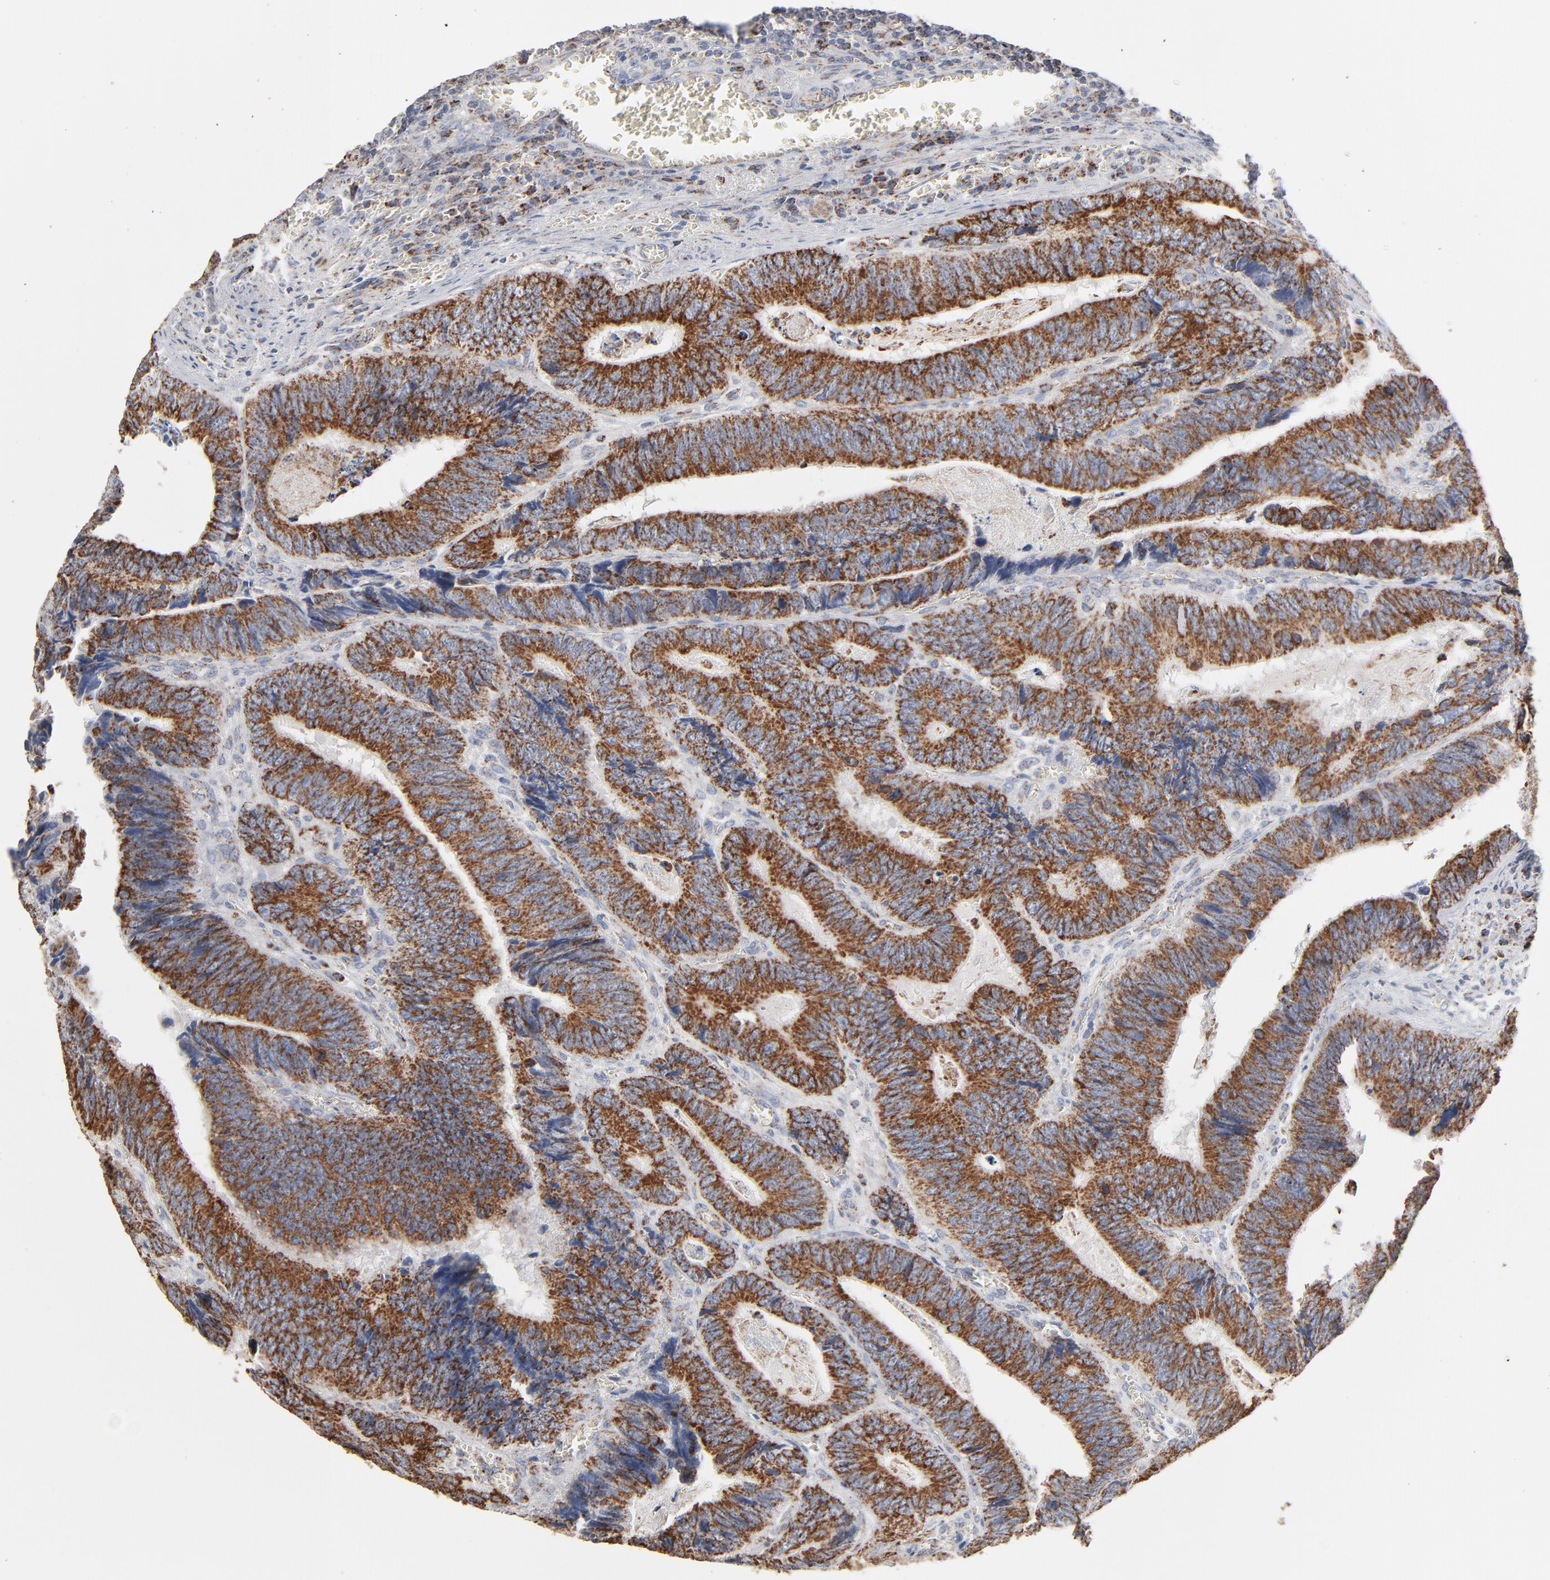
{"staining": {"intensity": "strong", "quantity": ">75%", "location": "cytoplasmic/membranous"}, "tissue": "colorectal cancer", "cell_type": "Tumor cells", "image_type": "cancer", "snomed": [{"axis": "morphology", "description": "Adenocarcinoma, NOS"}, {"axis": "topography", "description": "Colon"}], "caption": "IHC (DAB) staining of colorectal cancer (adenocarcinoma) exhibits strong cytoplasmic/membranous protein staining in about >75% of tumor cells. The staining was performed using DAB (3,3'-diaminobenzidine) to visualize the protein expression in brown, while the nuclei were stained in blue with hematoxylin (Magnification: 20x).", "gene": "UQCRC1", "patient": {"sex": "male", "age": 72}}